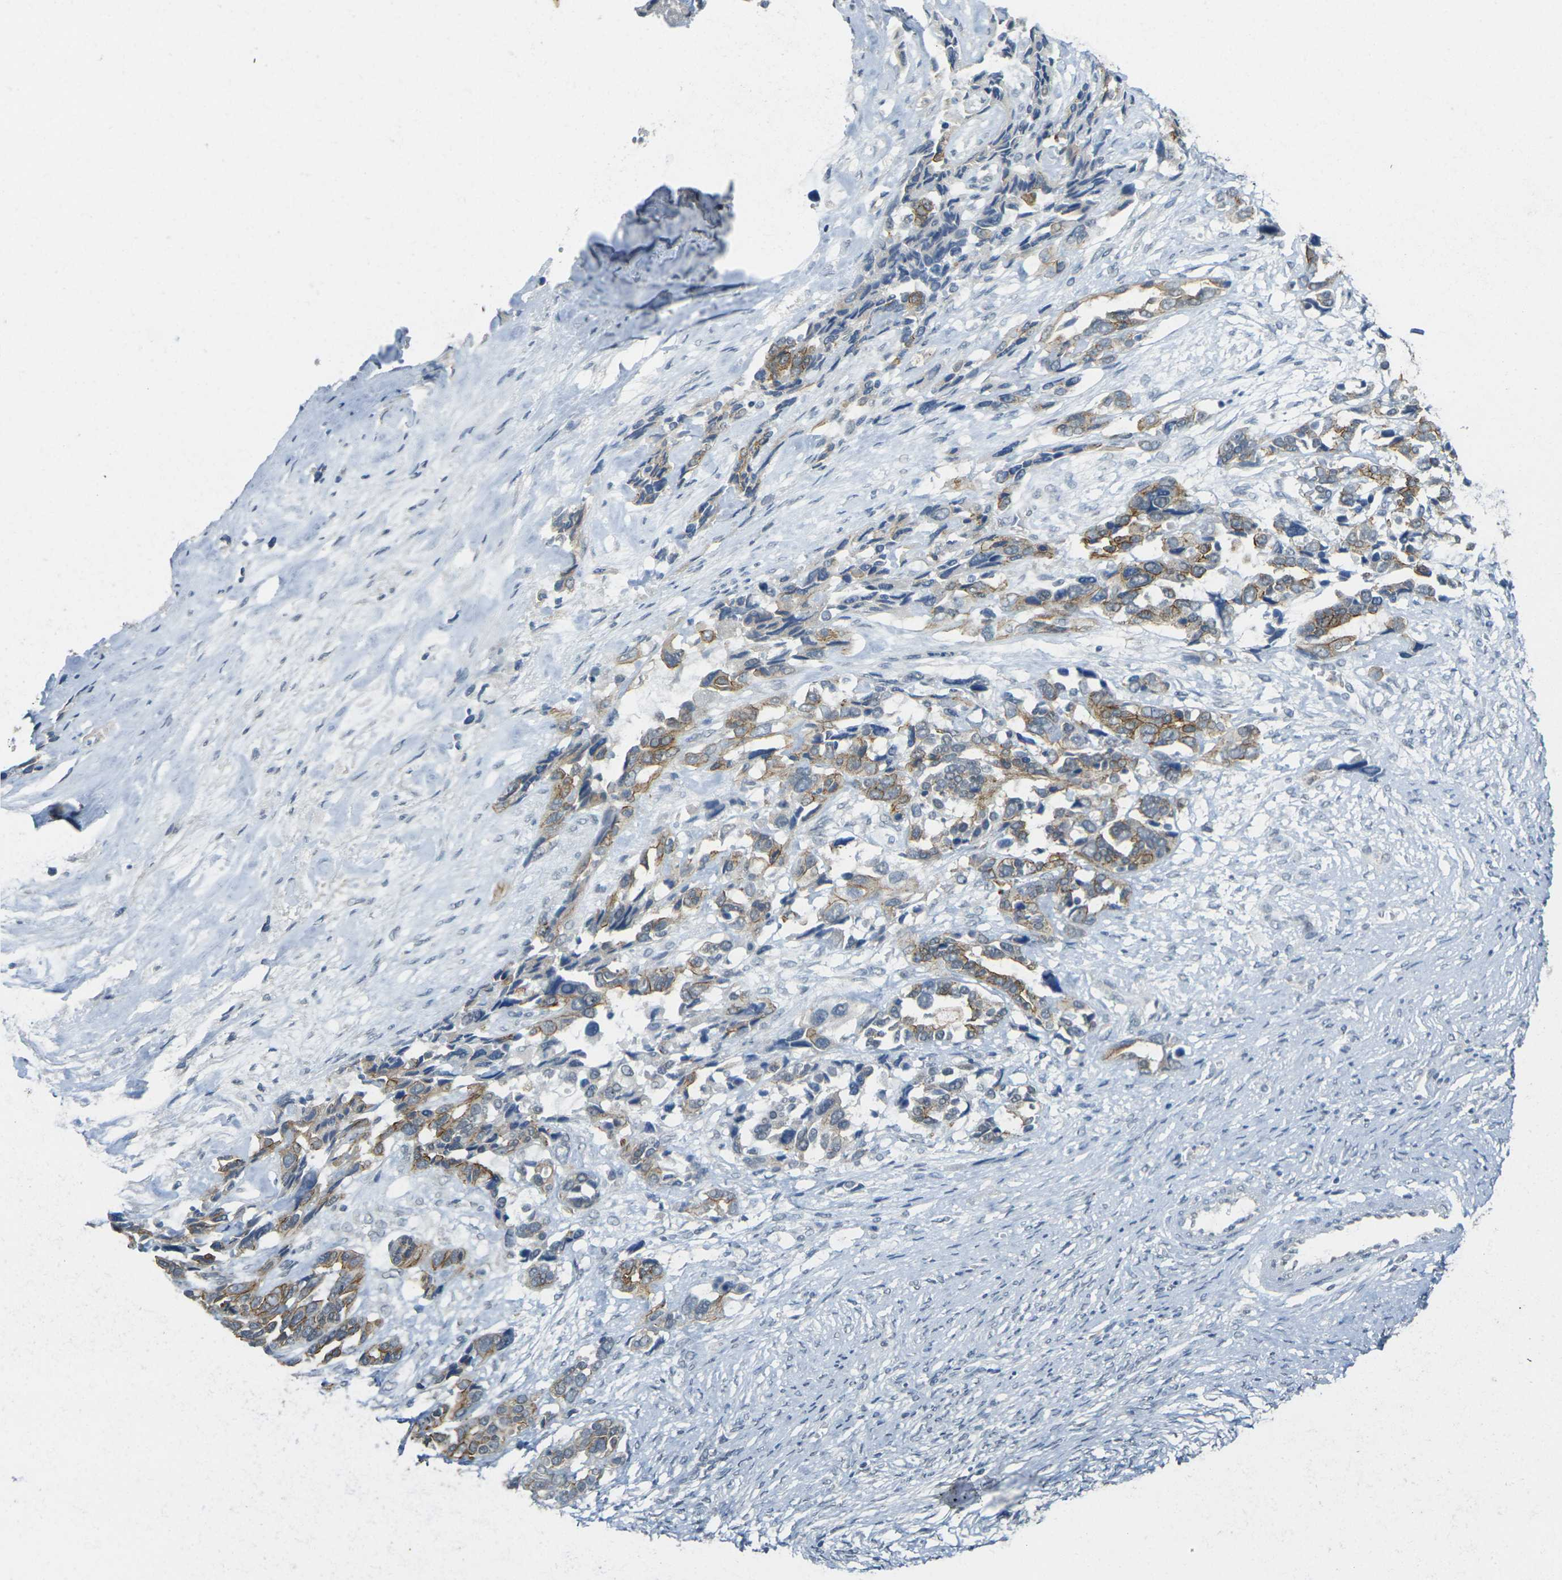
{"staining": {"intensity": "moderate", "quantity": ">75%", "location": "cytoplasmic/membranous"}, "tissue": "ovarian cancer", "cell_type": "Tumor cells", "image_type": "cancer", "snomed": [{"axis": "morphology", "description": "Cystadenocarcinoma, serous, NOS"}, {"axis": "topography", "description": "Ovary"}], "caption": "Tumor cells demonstrate moderate cytoplasmic/membranous expression in approximately >75% of cells in ovarian cancer (serous cystadenocarcinoma).", "gene": "SPTBN2", "patient": {"sex": "female", "age": 44}}